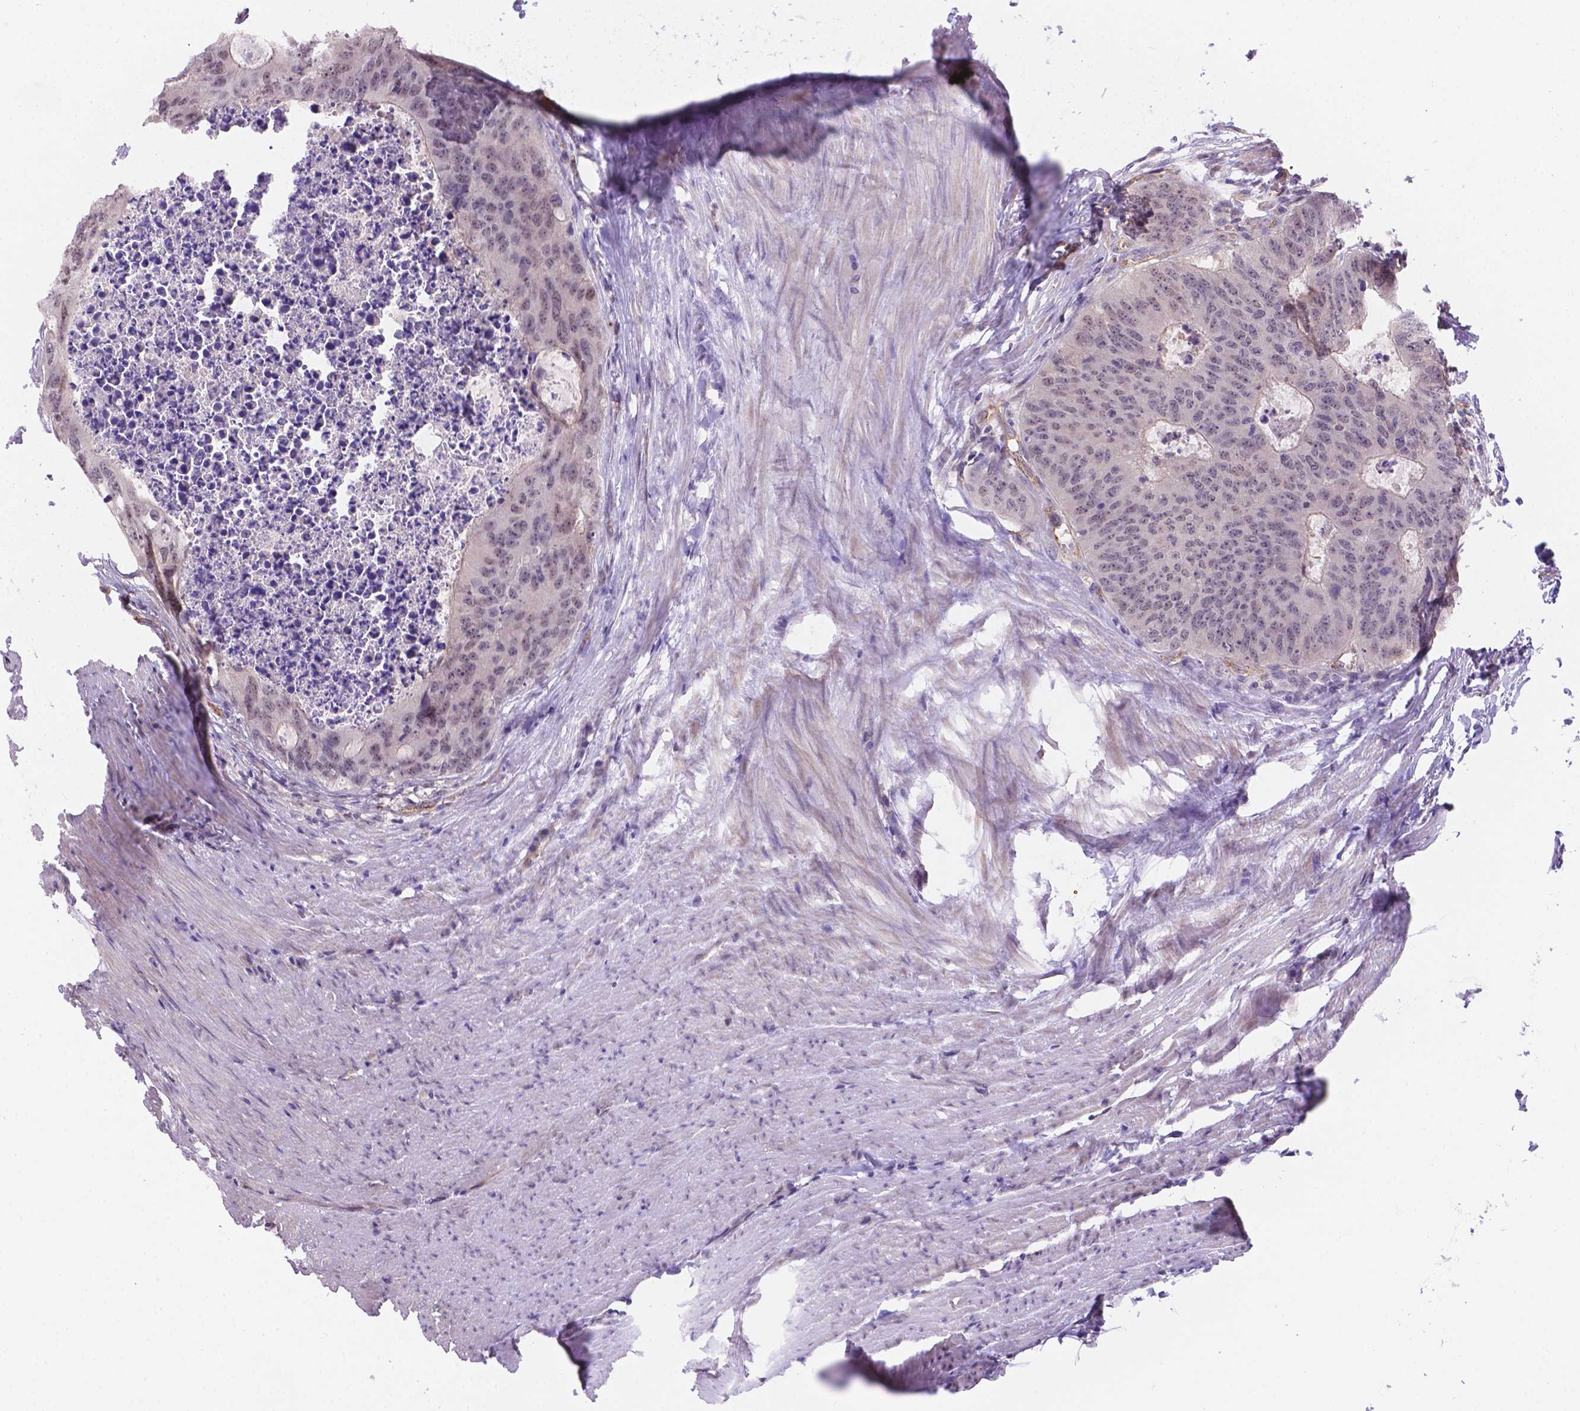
{"staining": {"intensity": "negative", "quantity": "none", "location": "none"}, "tissue": "colorectal cancer", "cell_type": "Tumor cells", "image_type": "cancer", "snomed": [{"axis": "morphology", "description": "Adenocarcinoma, NOS"}, {"axis": "topography", "description": "Colon"}], "caption": "Colorectal cancer (adenocarcinoma) stained for a protein using immunohistochemistry (IHC) displays no staining tumor cells.", "gene": "NXPE2", "patient": {"sex": "male", "age": 67}}